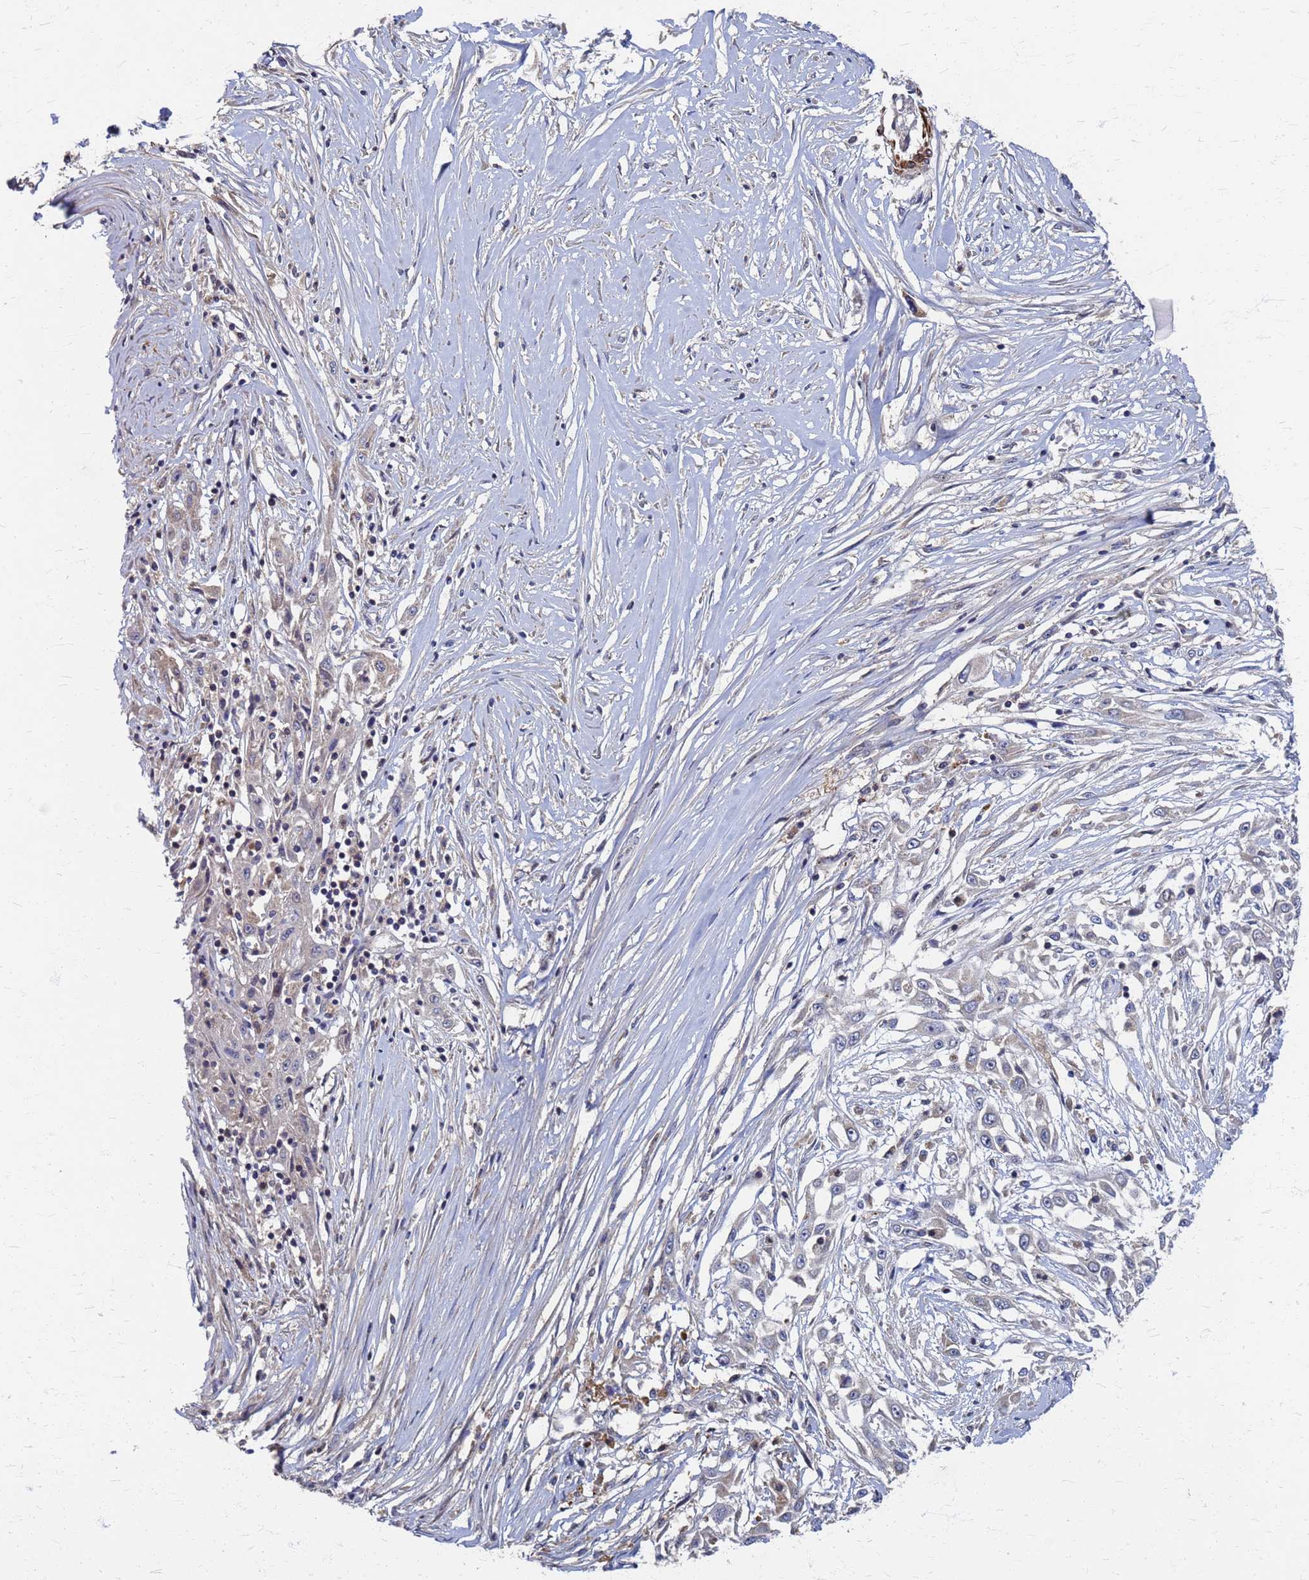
{"staining": {"intensity": "weak", "quantity": "<25%", "location": "cytoplasmic/membranous"}, "tissue": "skin cancer", "cell_type": "Tumor cells", "image_type": "cancer", "snomed": [{"axis": "morphology", "description": "Squamous cell carcinoma, NOS"}, {"axis": "morphology", "description": "Squamous cell carcinoma, metastatic, NOS"}, {"axis": "topography", "description": "Skin"}, {"axis": "topography", "description": "Lymph node"}], "caption": "Protein analysis of skin squamous cell carcinoma demonstrates no significant positivity in tumor cells. (DAB immunohistochemistry (IHC), high magnification).", "gene": "ATPAF1", "patient": {"sex": "male", "age": 75}}